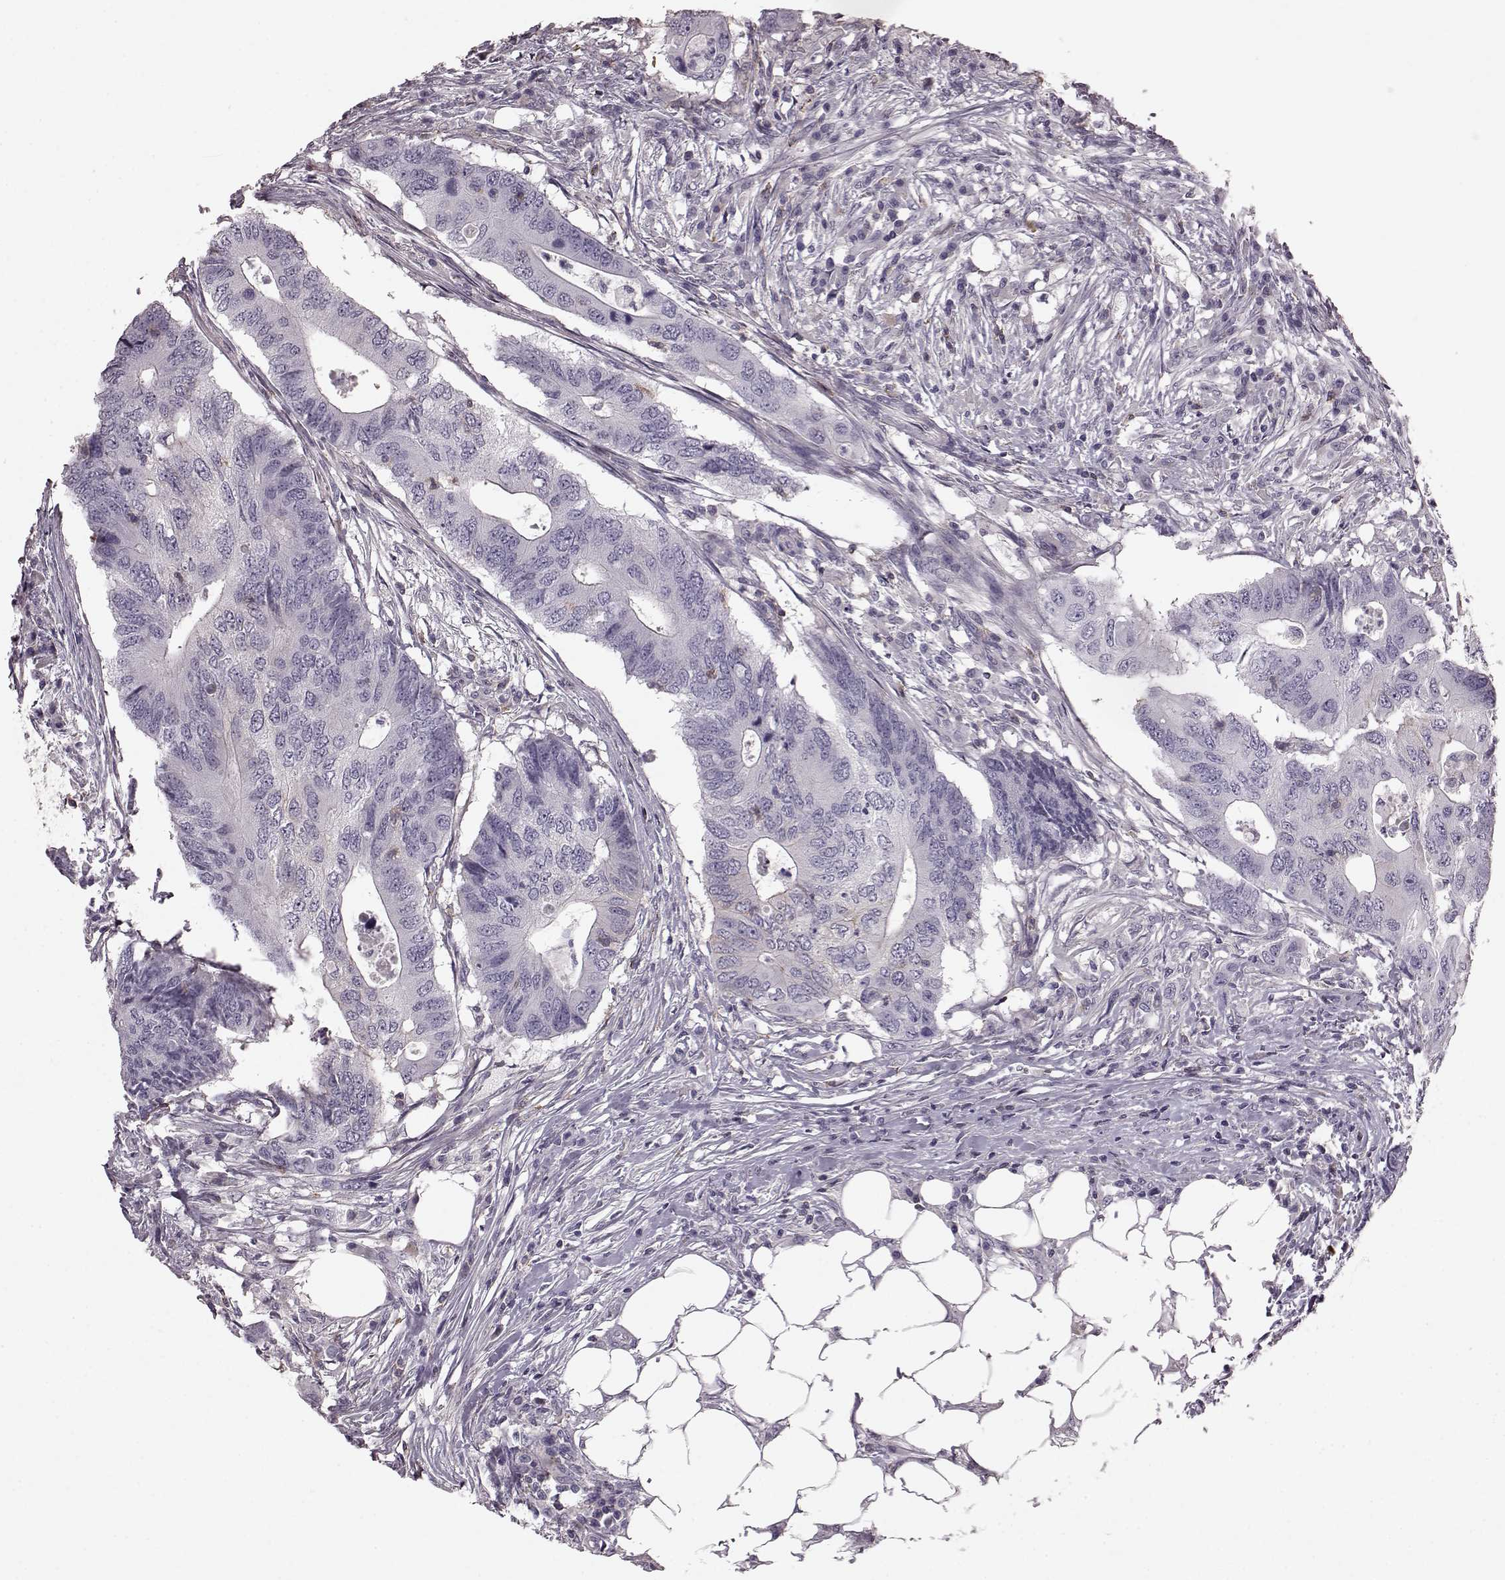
{"staining": {"intensity": "negative", "quantity": "none", "location": "none"}, "tissue": "colorectal cancer", "cell_type": "Tumor cells", "image_type": "cancer", "snomed": [{"axis": "morphology", "description": "Adenocarcinoma, NOS"}, {"axis": "topography", "description": "Colon"}], "caption": "Colorectal cancer was stained to show a protein in brown. There is no significant expression in tumor cells. (Stains: DAB (3,3'-diaminobenzidine) IHC with hematoxylin counter stain, Microscopy: brightfield microscopy at high magnification).", "gene": "PDCD1", "patient": {"sex": "male", "age": 71}}